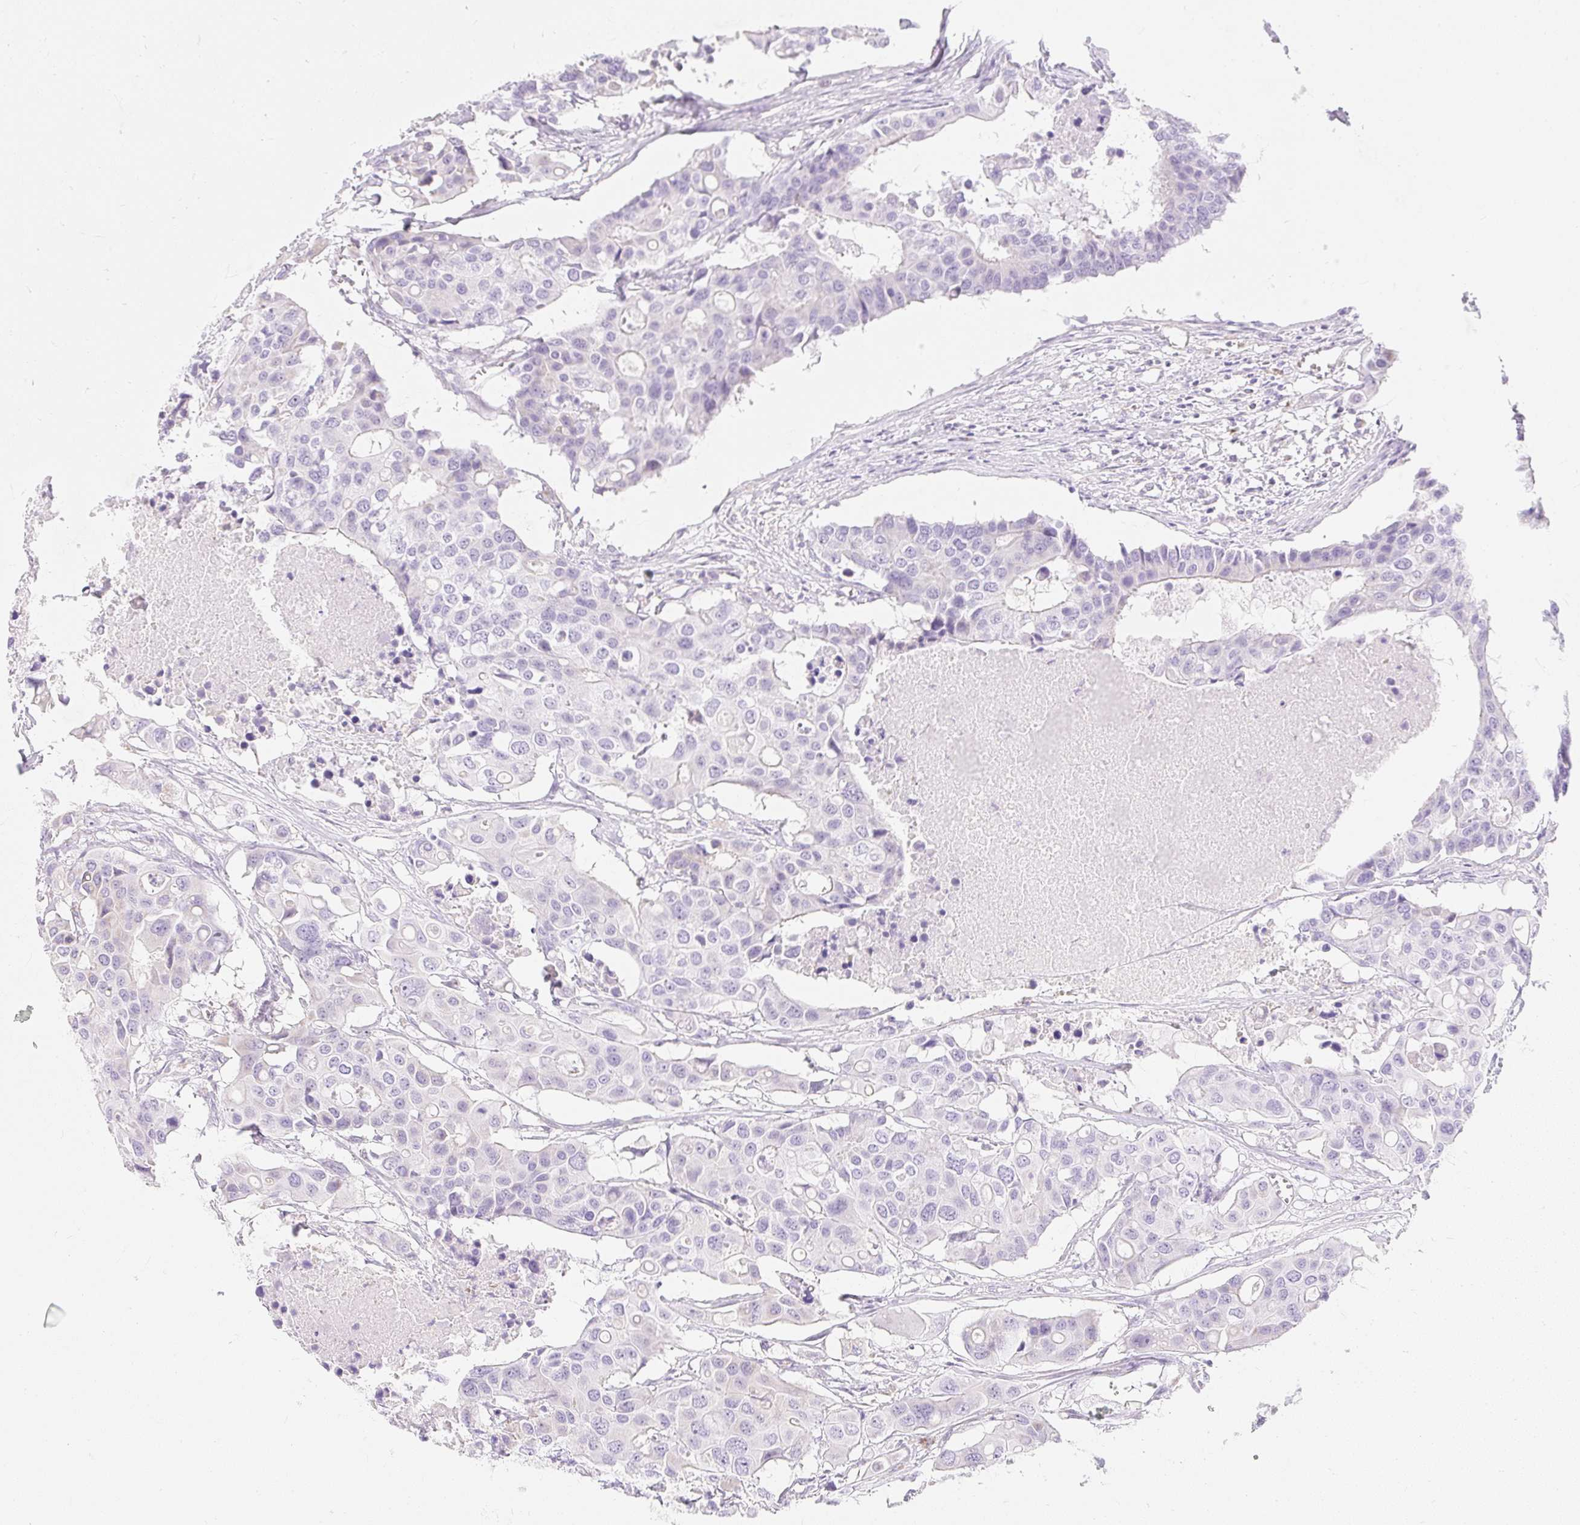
{"staining": {"intensity": "negative", "quantity": "none", "location": "none"}, "tissue": "colorectal cancer", "cell_type": "Tumor cells", "image_type": "cancer", "snomed": [{"axis": "morphology", "description": "Adenocarcinoma, NOS"}, {"axis": "topography", "description": "Colon"}], "caption": "An image of colorectal adenocarcinoma stained for a protein shows no brown staining in tumor cells.", "gene": "DHX35", "patient": {"sex": "male", "age": 77}}